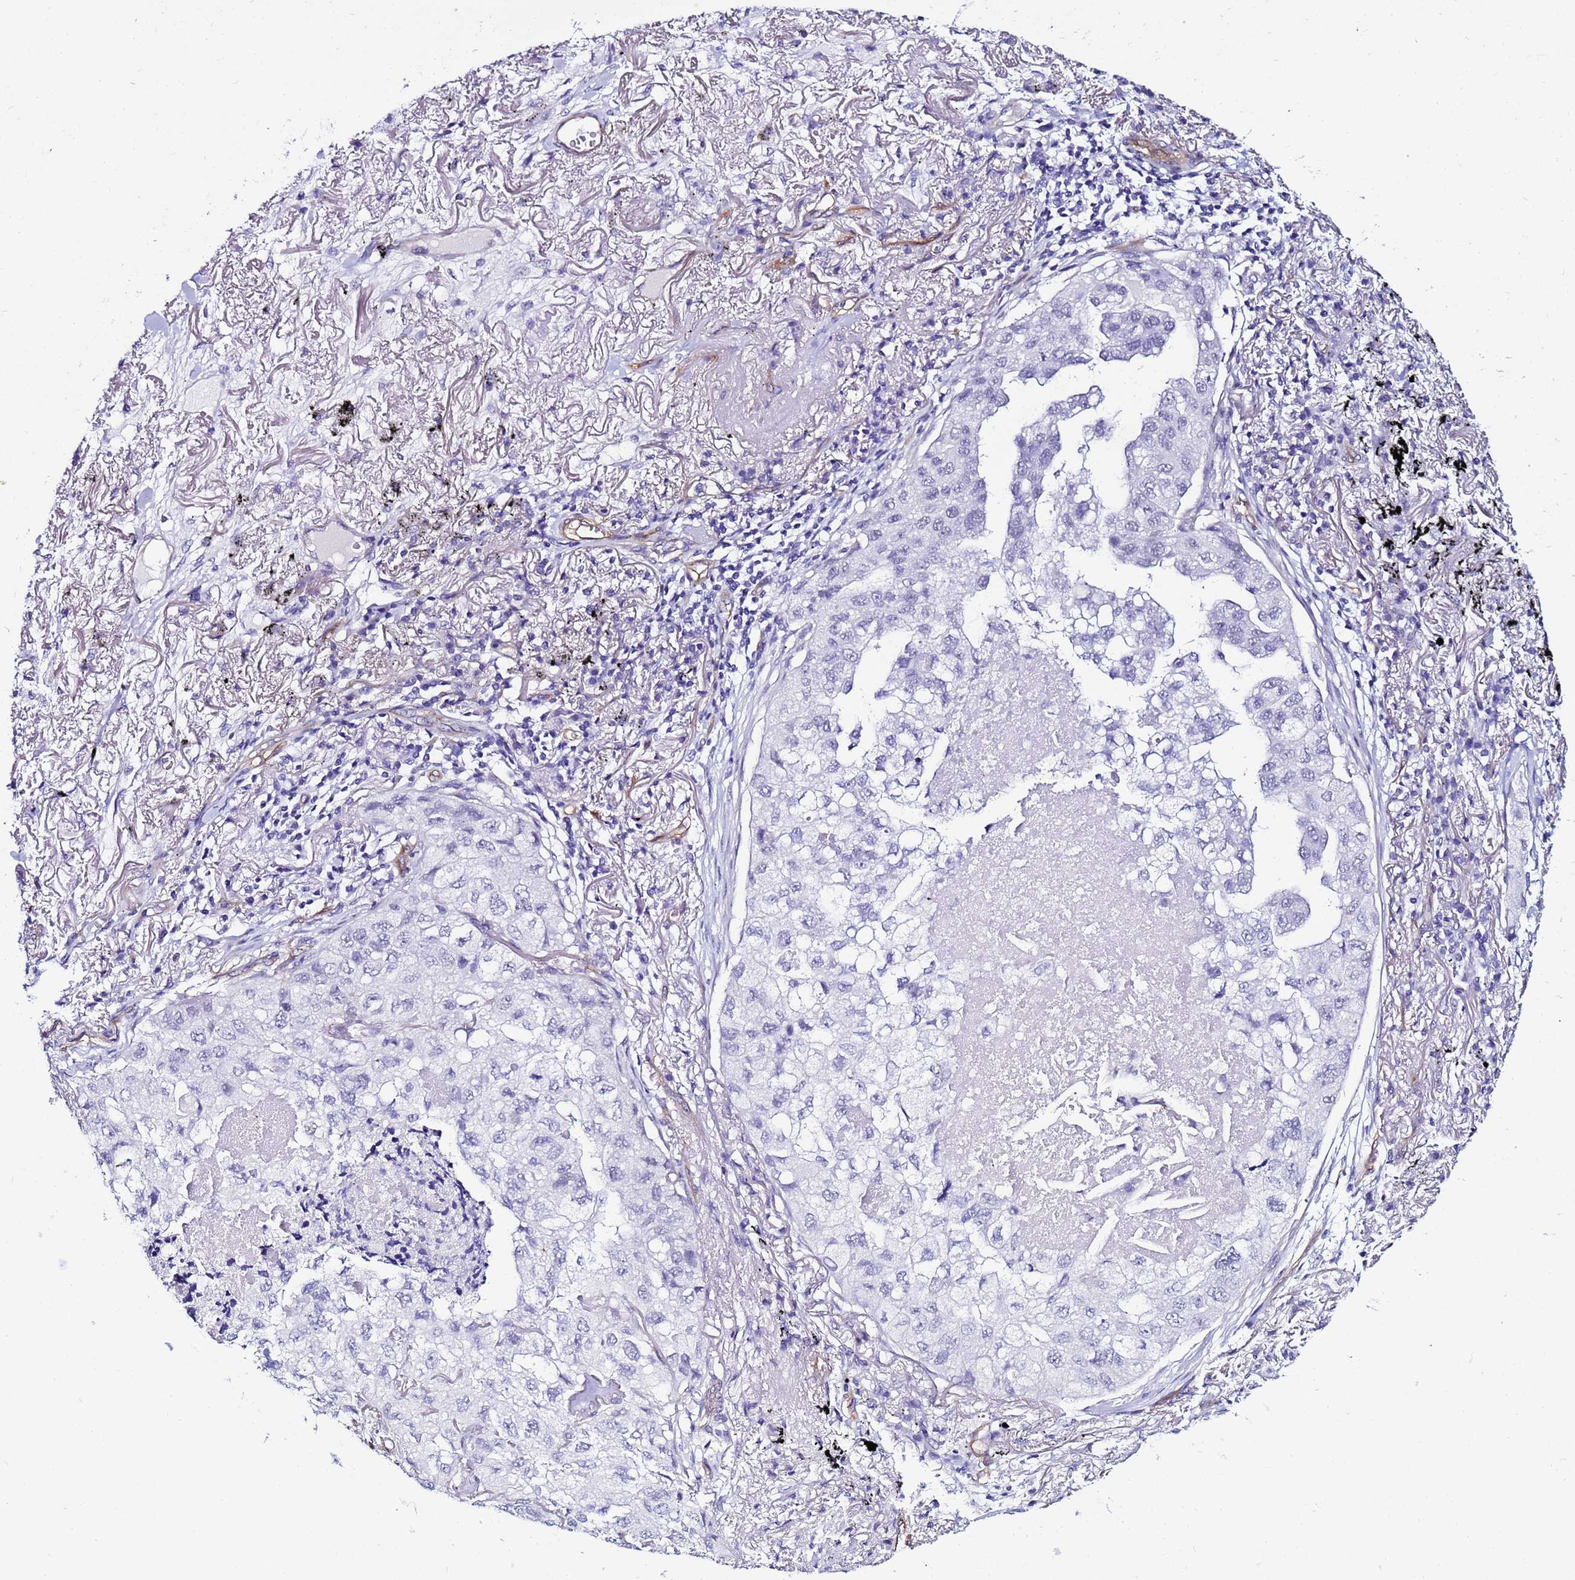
{"staining": {"intensity": "negative", "quantity": "none", "location": "none"}, "tissue": "lung cancer", "cell_type": "Tumor cells", "image_type": "cancer", "snomed": [{"axis": "morphology", "description": "Adenocarcinoma, NOS"}, {"axis": "topography", "description": "Lung"}], "caption": "A photomicrograph of lung cancer stained for a protein exhibits no brown staining in tumor cells.", "gene": "DEFB104A", "patient": {"sex": "male", "age": 65}}